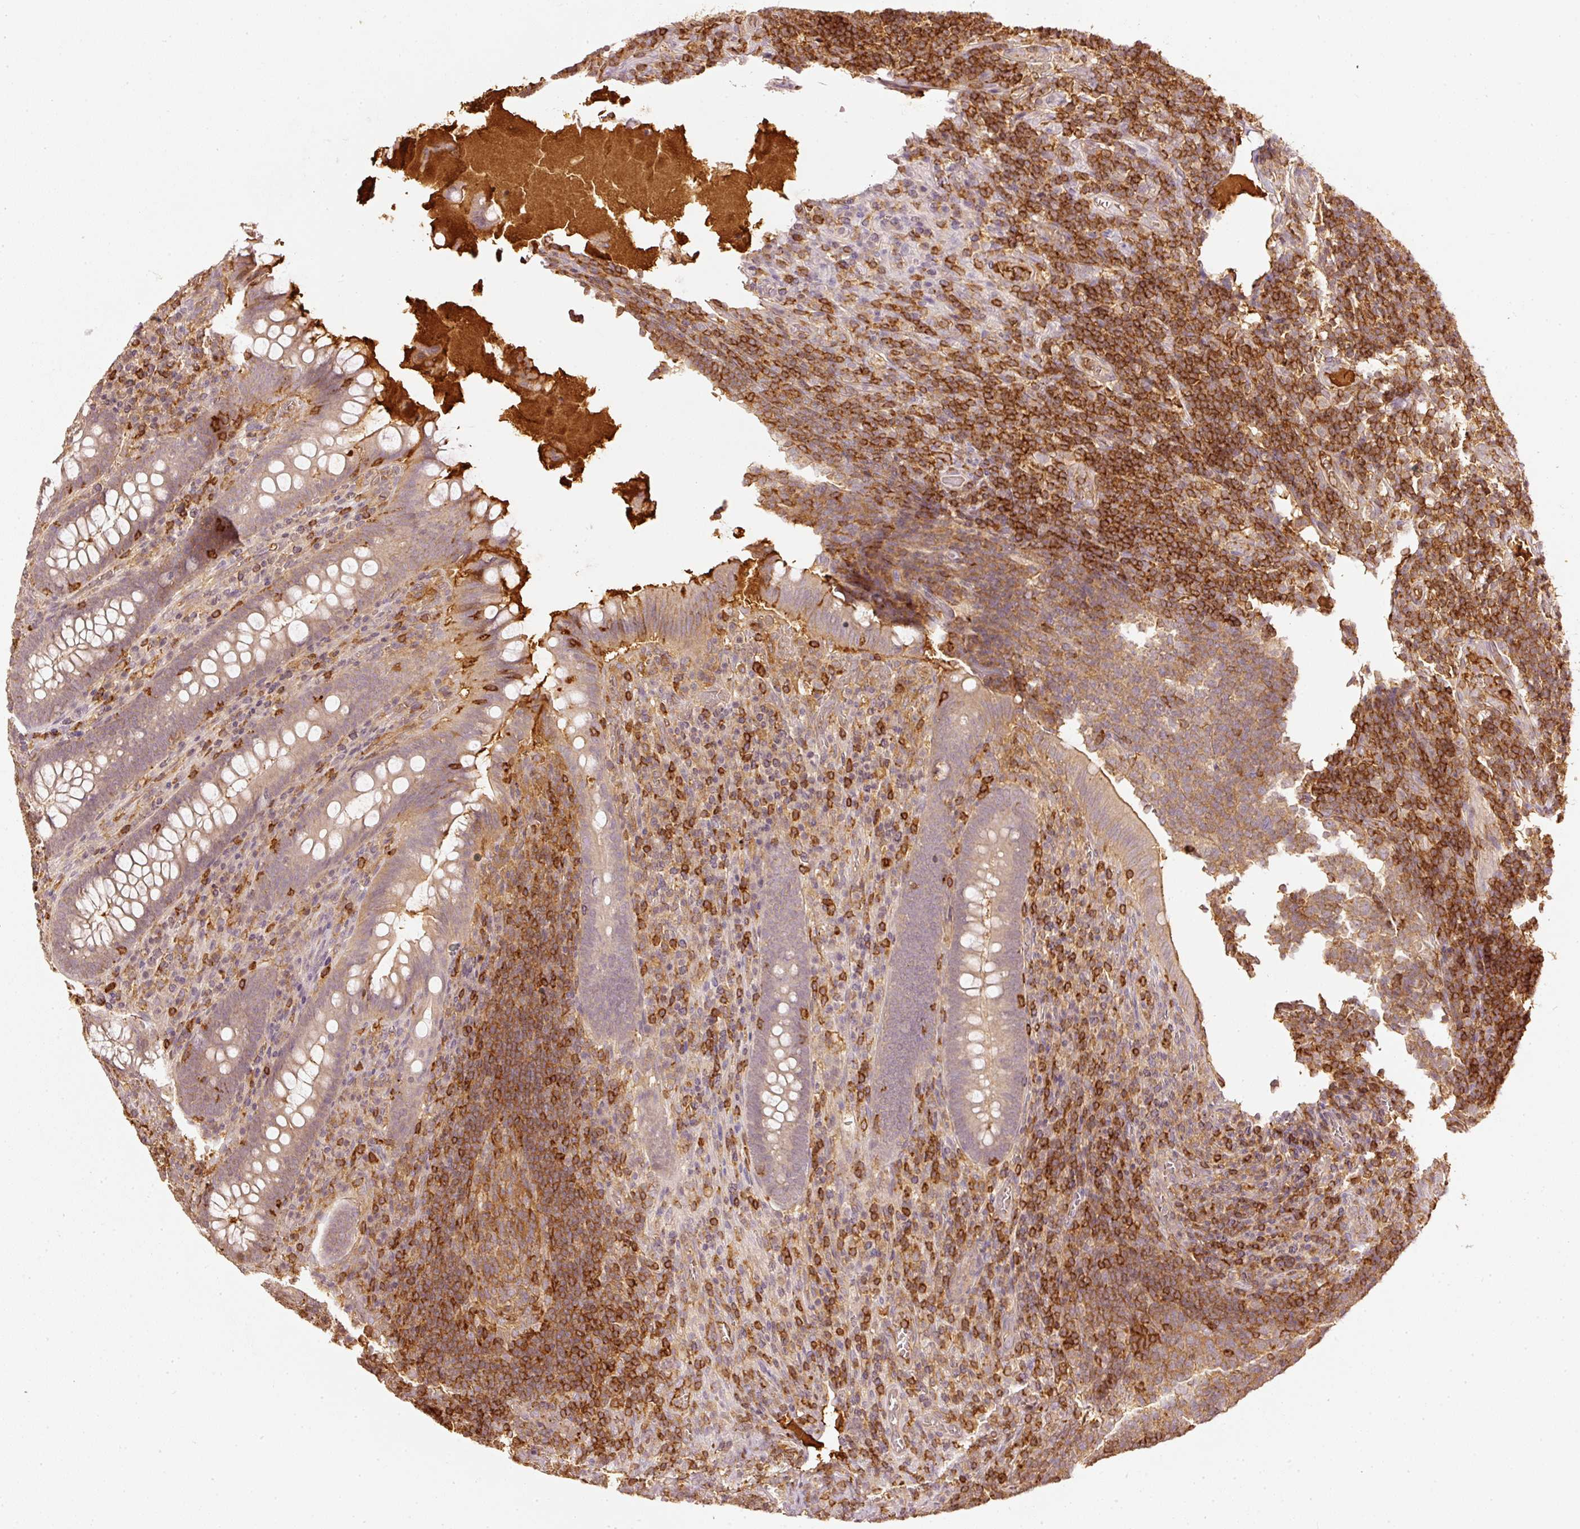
{"staining": {"intensity": "weak", "quantity": ">75%", "location": "cytoplasmic/membranous"}, "tissue": "appendix", "cell_type": "Glandular cells", "image_type": "normal", "snomed": [{"axis": "morphology", "description": "Normal tissue, NOS"}, {"axis": "topography", "description": "Appendix"}], "caption": "An image of human appendix stained for a protein reveals weak cytoplasmic/membranous brown staining in glandular cells. Using DAB (brown) and hematoxylin (blue) stains, captured at high magnification using brightfield microscopy.", "gene": "EVL", "patient": {"sex": "female", "age": 43}}